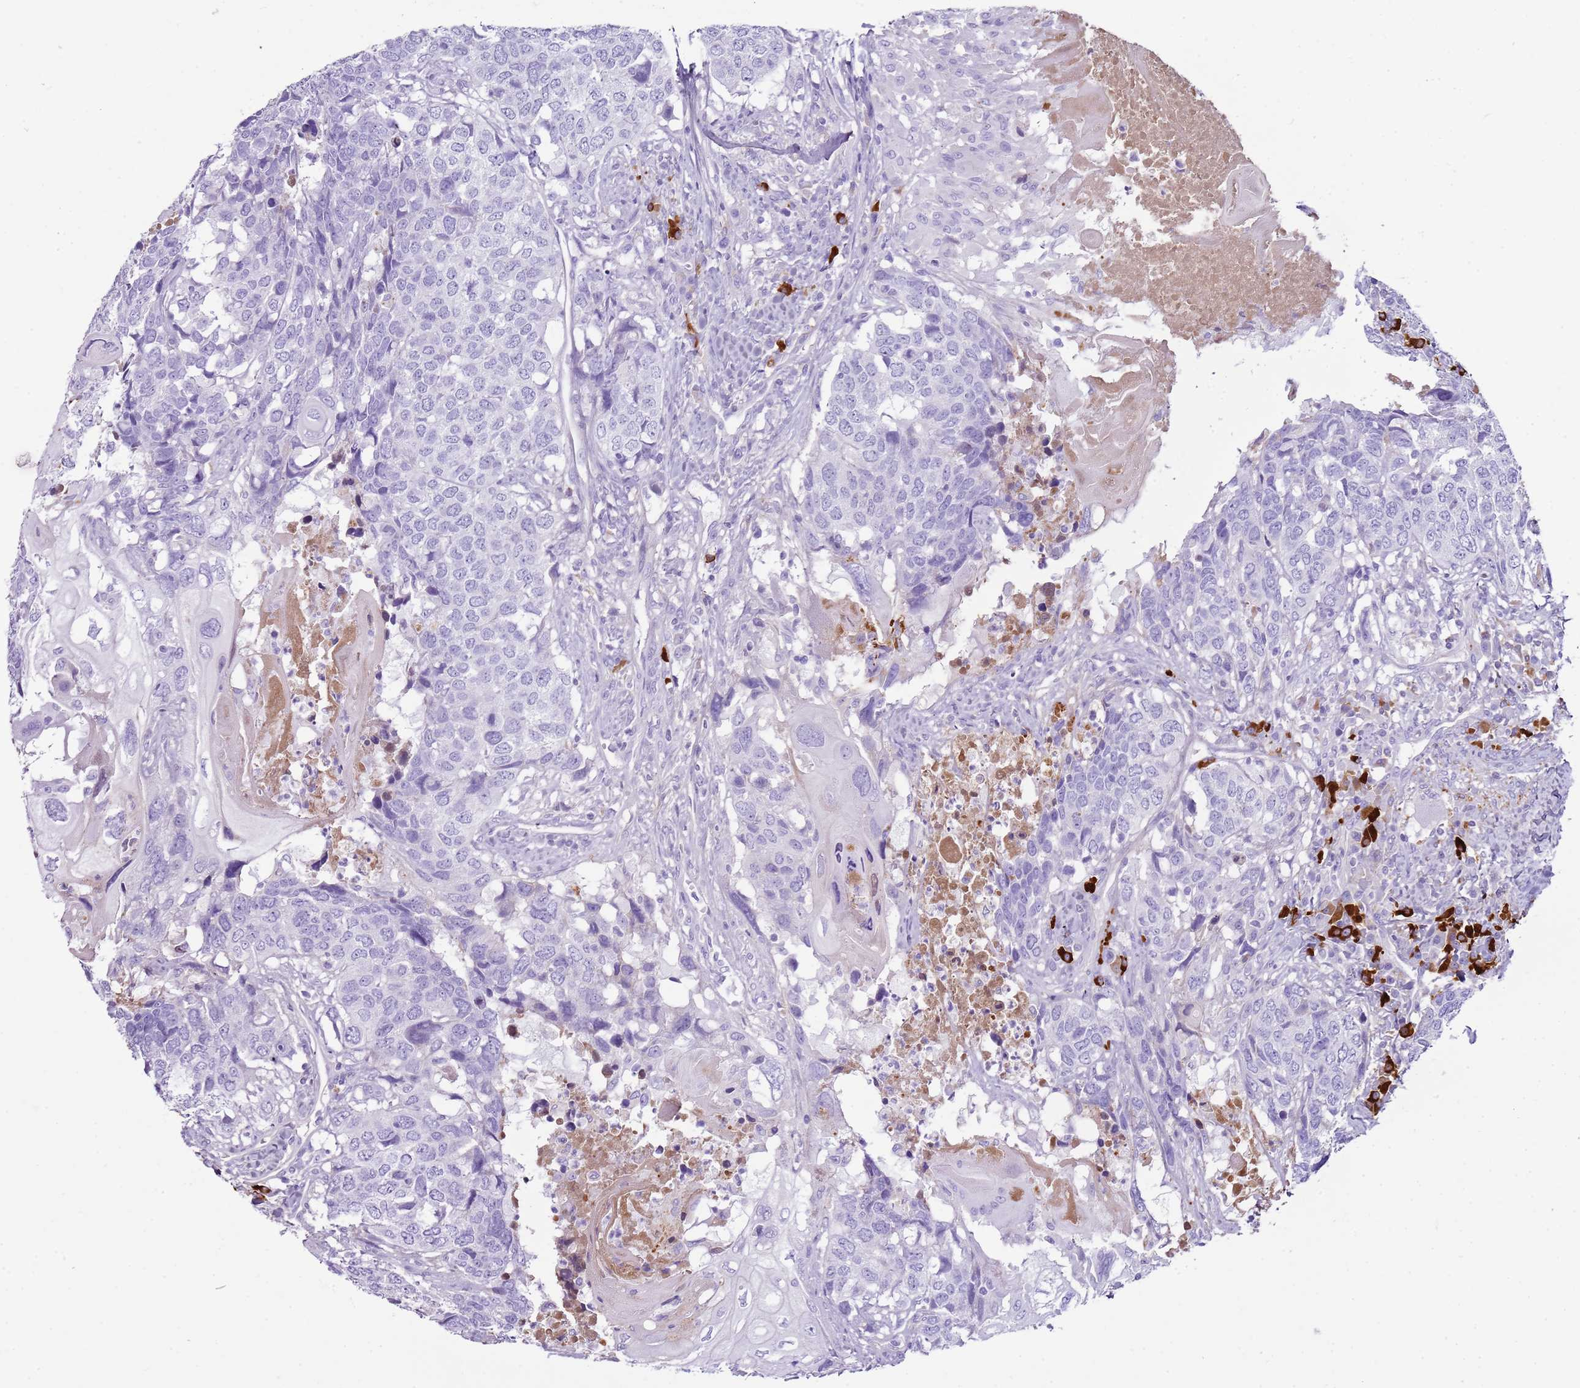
{"staining": {"intensity": "negative", "quantity": "none", "location": "none"}, "tissue": "head and neck cancer", "cell_type": "Tumor cells", "image_type": "cancer", "snomed": [{"axis": "morphology", "description": "Squamous cell carcinoma, NOS"}, {"axis": "topography", "description": "Head-Neck"}], "caption": "This is a micrograph of immunohistochemistry staining of head and neck cancer (squamous cell carcinoma), which shows no expression in tumor cells.", "gene": "IGKV3D-11", "patient": {"sex": "male", "age": 66}}